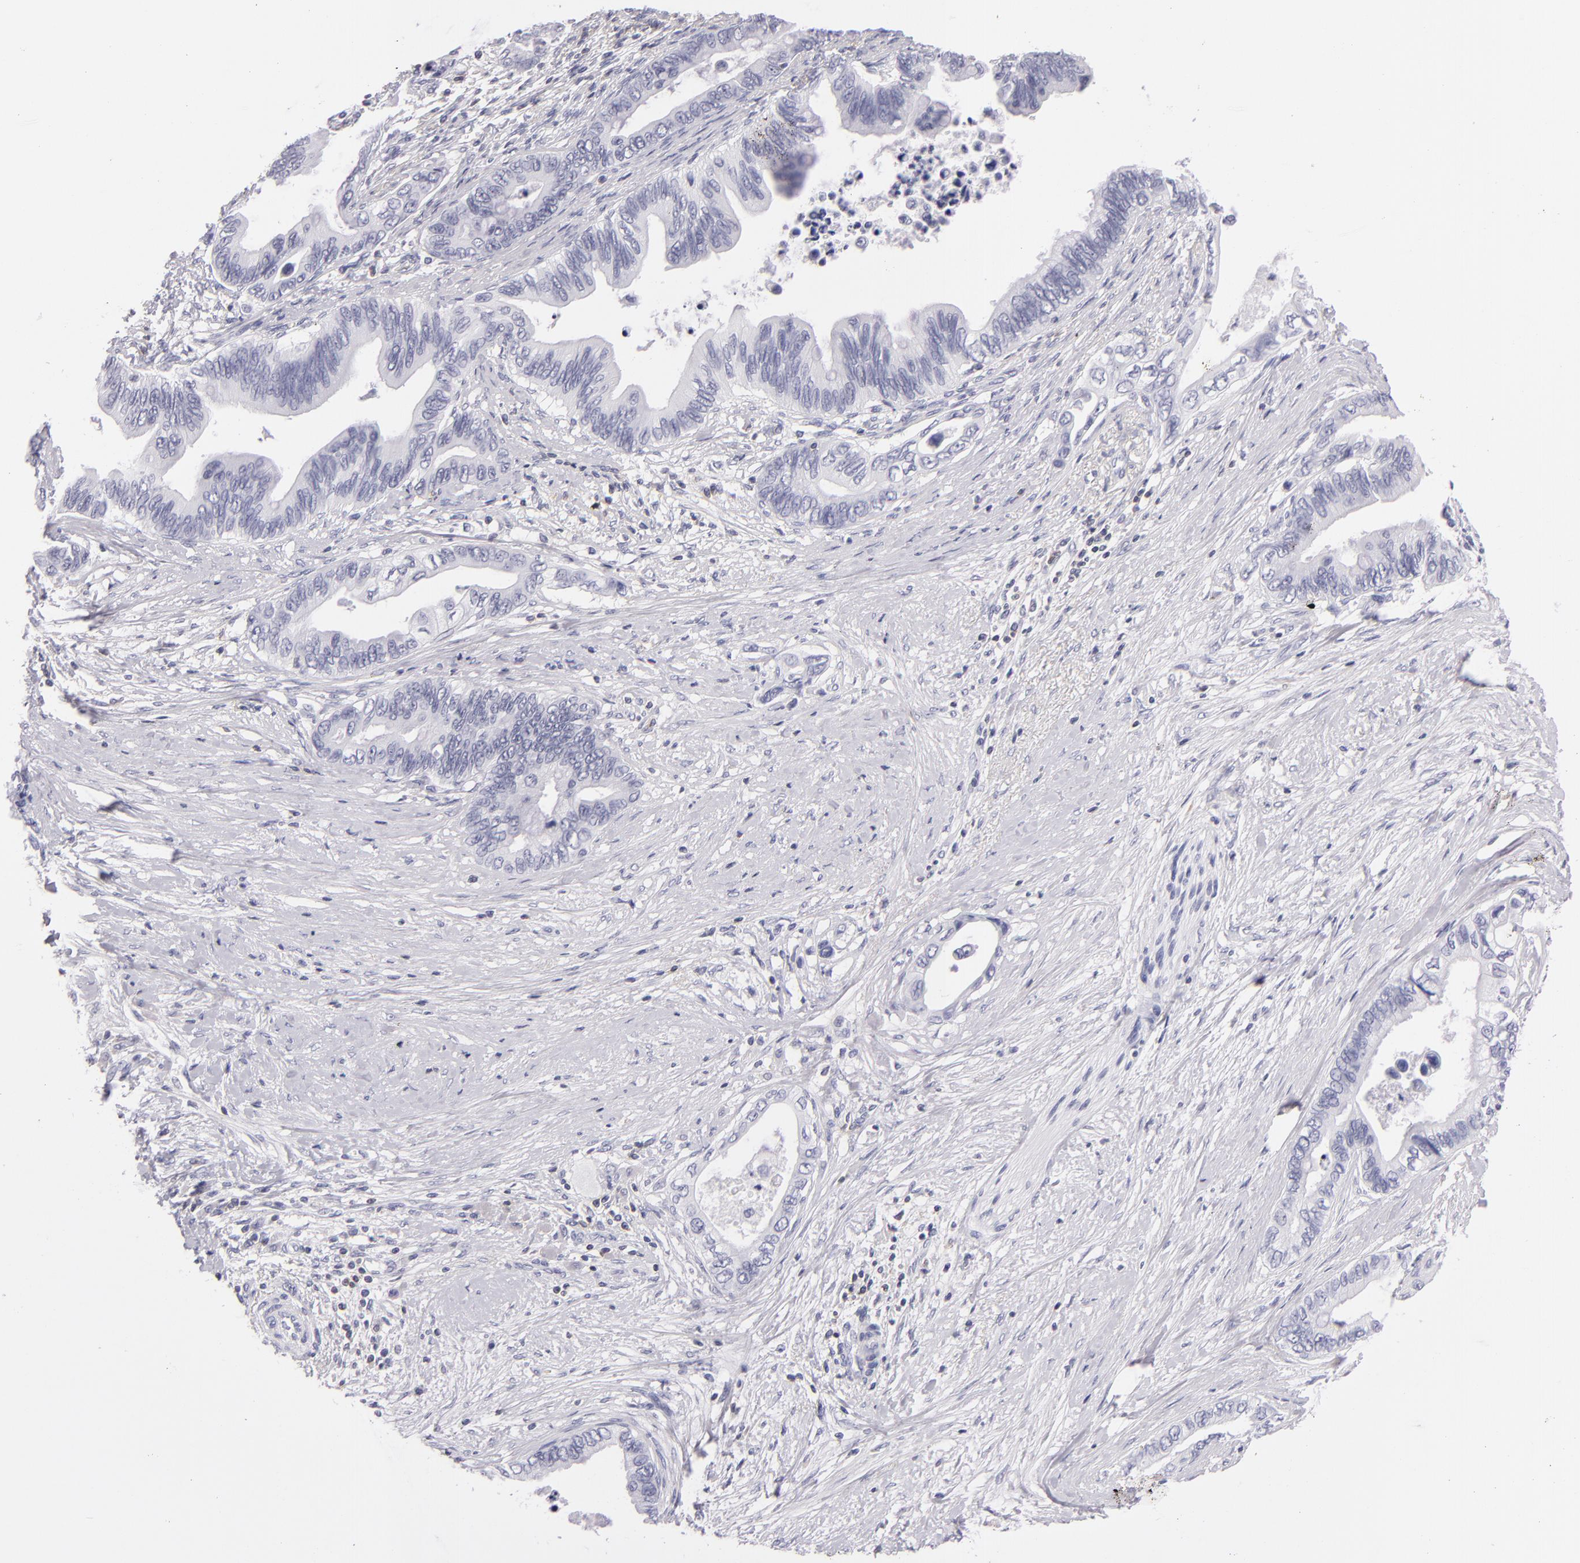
{"staining": {"intensity": "negative", "quantity": "none", "location": "none"}, "tissue": "pancreatic cancer", "cell_type": "Tumor cells", "image_type": "cancer", "snomed": [{"axis": "morphology", "description": "Adenocarcinoma, NOS"}, {"axis": "topography", "description": "Pancreas"}], "caption": "IHC of pancreatic cancer shows no staining in tumor cells.", "gene": "CD48", "patient": {"sex": "female", "age": 66}}